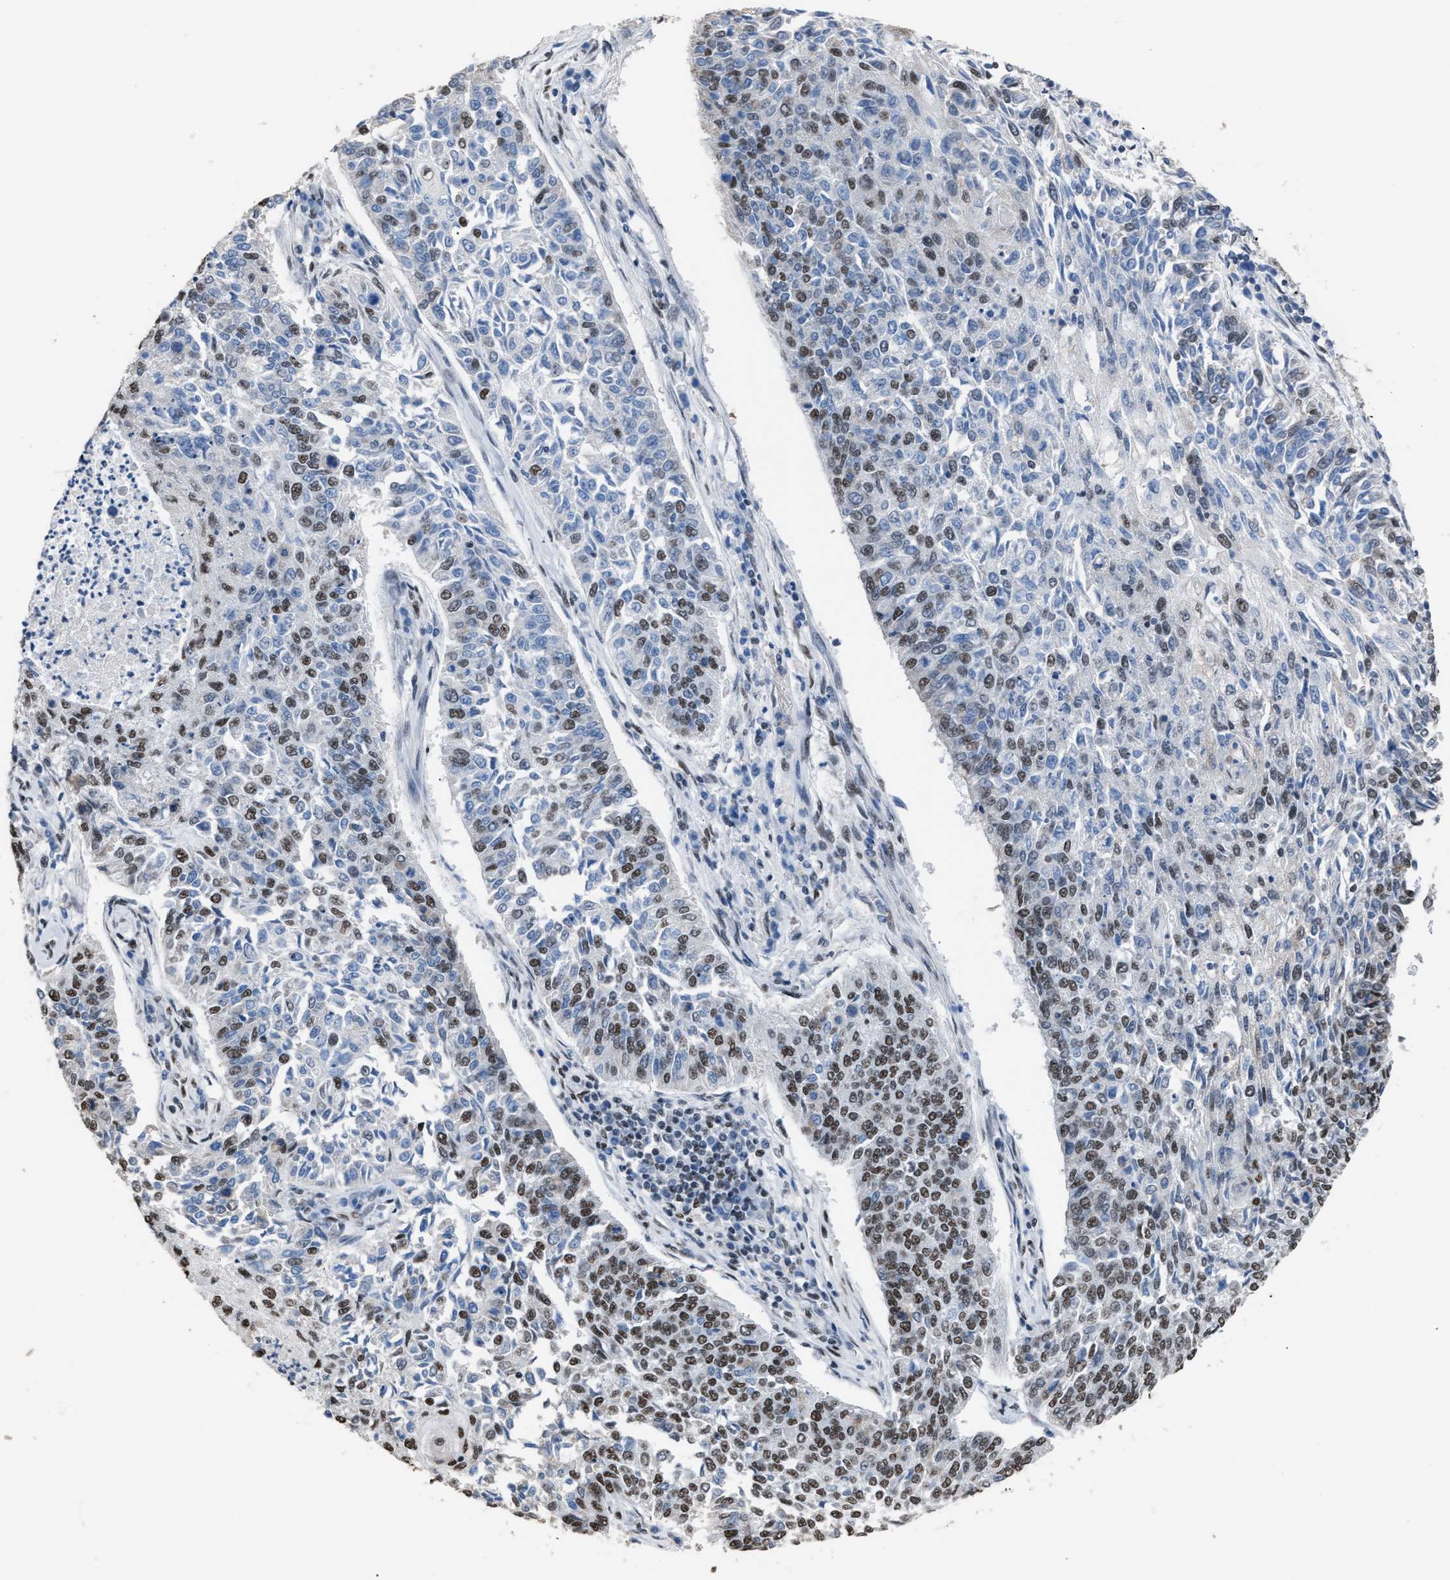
{"staining": {"intensity": "moderate", "quantity": "25%-75%", "location": "nuclear"}, "tissue": "lung cancer", "cell_type": "Tumor cells", "image_type": "cancer", "snomed": [{"axis": "morphology", "description": "Normal tissue, NOS"}, {"axis": "morphology", "description": "Squamous cell carcinoma, NOS"}, {"axis": "topography", "description": "Cartilage tissue"}, {"axis": "topography", "description": "Bronchus"}, {"axis": "topography", "description": "Lung"}], "caption": "Immunohistochemistry (IHC) (DAB (3,3'-diaminobenzidine)) staining of human lung squamous cell carcinoma shows moderate nuclear protein staining in about 25%-75% of tumor cells.", "gene": "CCAR2", "patient": {"sex": "female", "age": 49}}